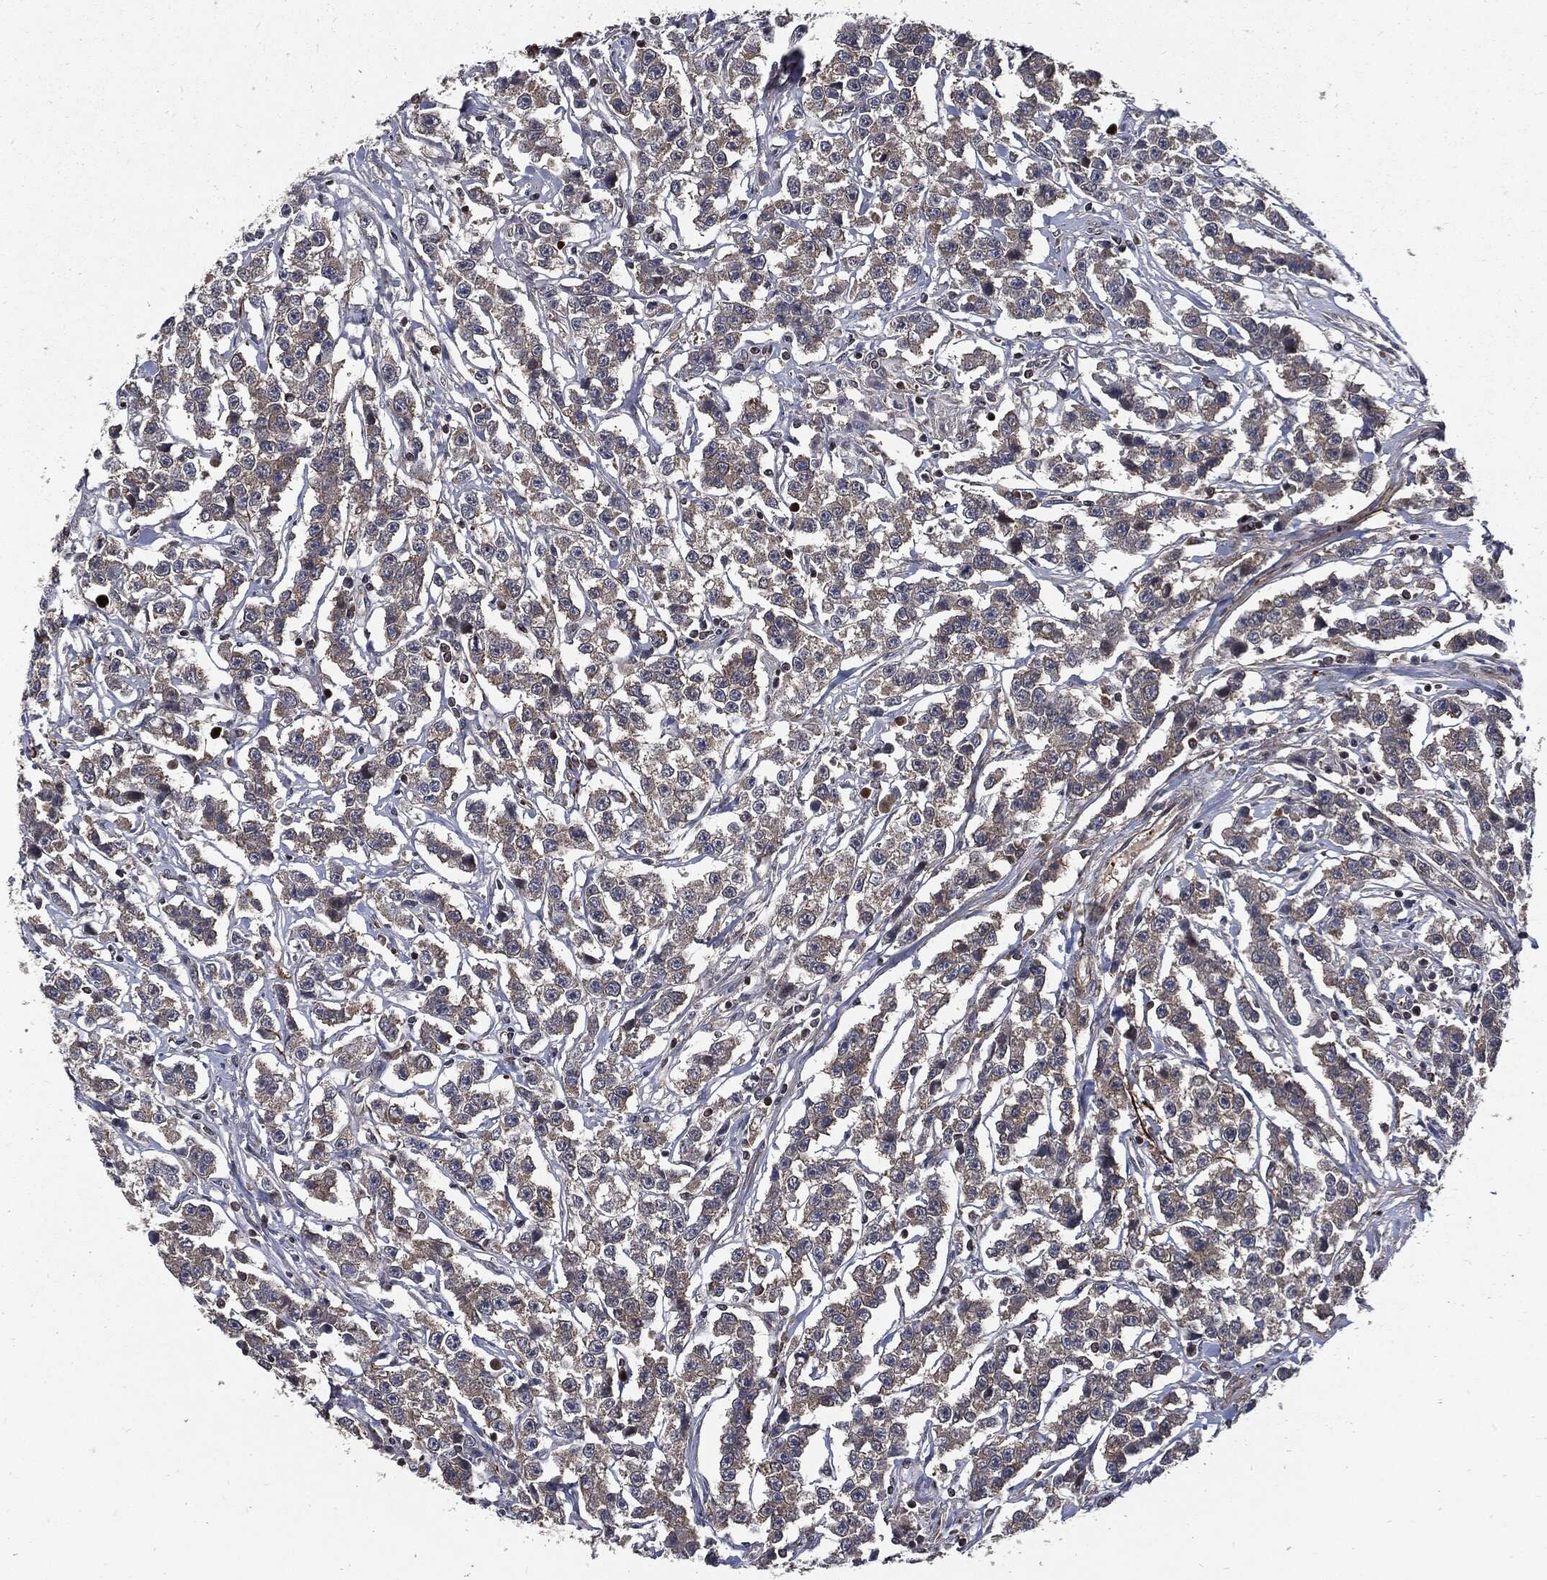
{"staining": {"intensity": "weak", "quantity": "25%-75%", "location": "cytoplasmic/membranous"}, "tissue": "testis cancer", "cell_type": "Tumor cells", "image_type": "cancer", "snomed": [{"axis": "morphology", "description": "Seminoma, NOS"}, {"axis": "topography", "description": "Testis"}], "caption": "The image shows immunohistochemical staining of testis cancer. There is weak cytoplasmic/membranous expression is appreciated in approximately 25%-75% of tumor cells. (Brightfield microscopy of DAB IHC at high magnification).", "gene": "CLU", "patient": {"sex": "male", "age": 59}}